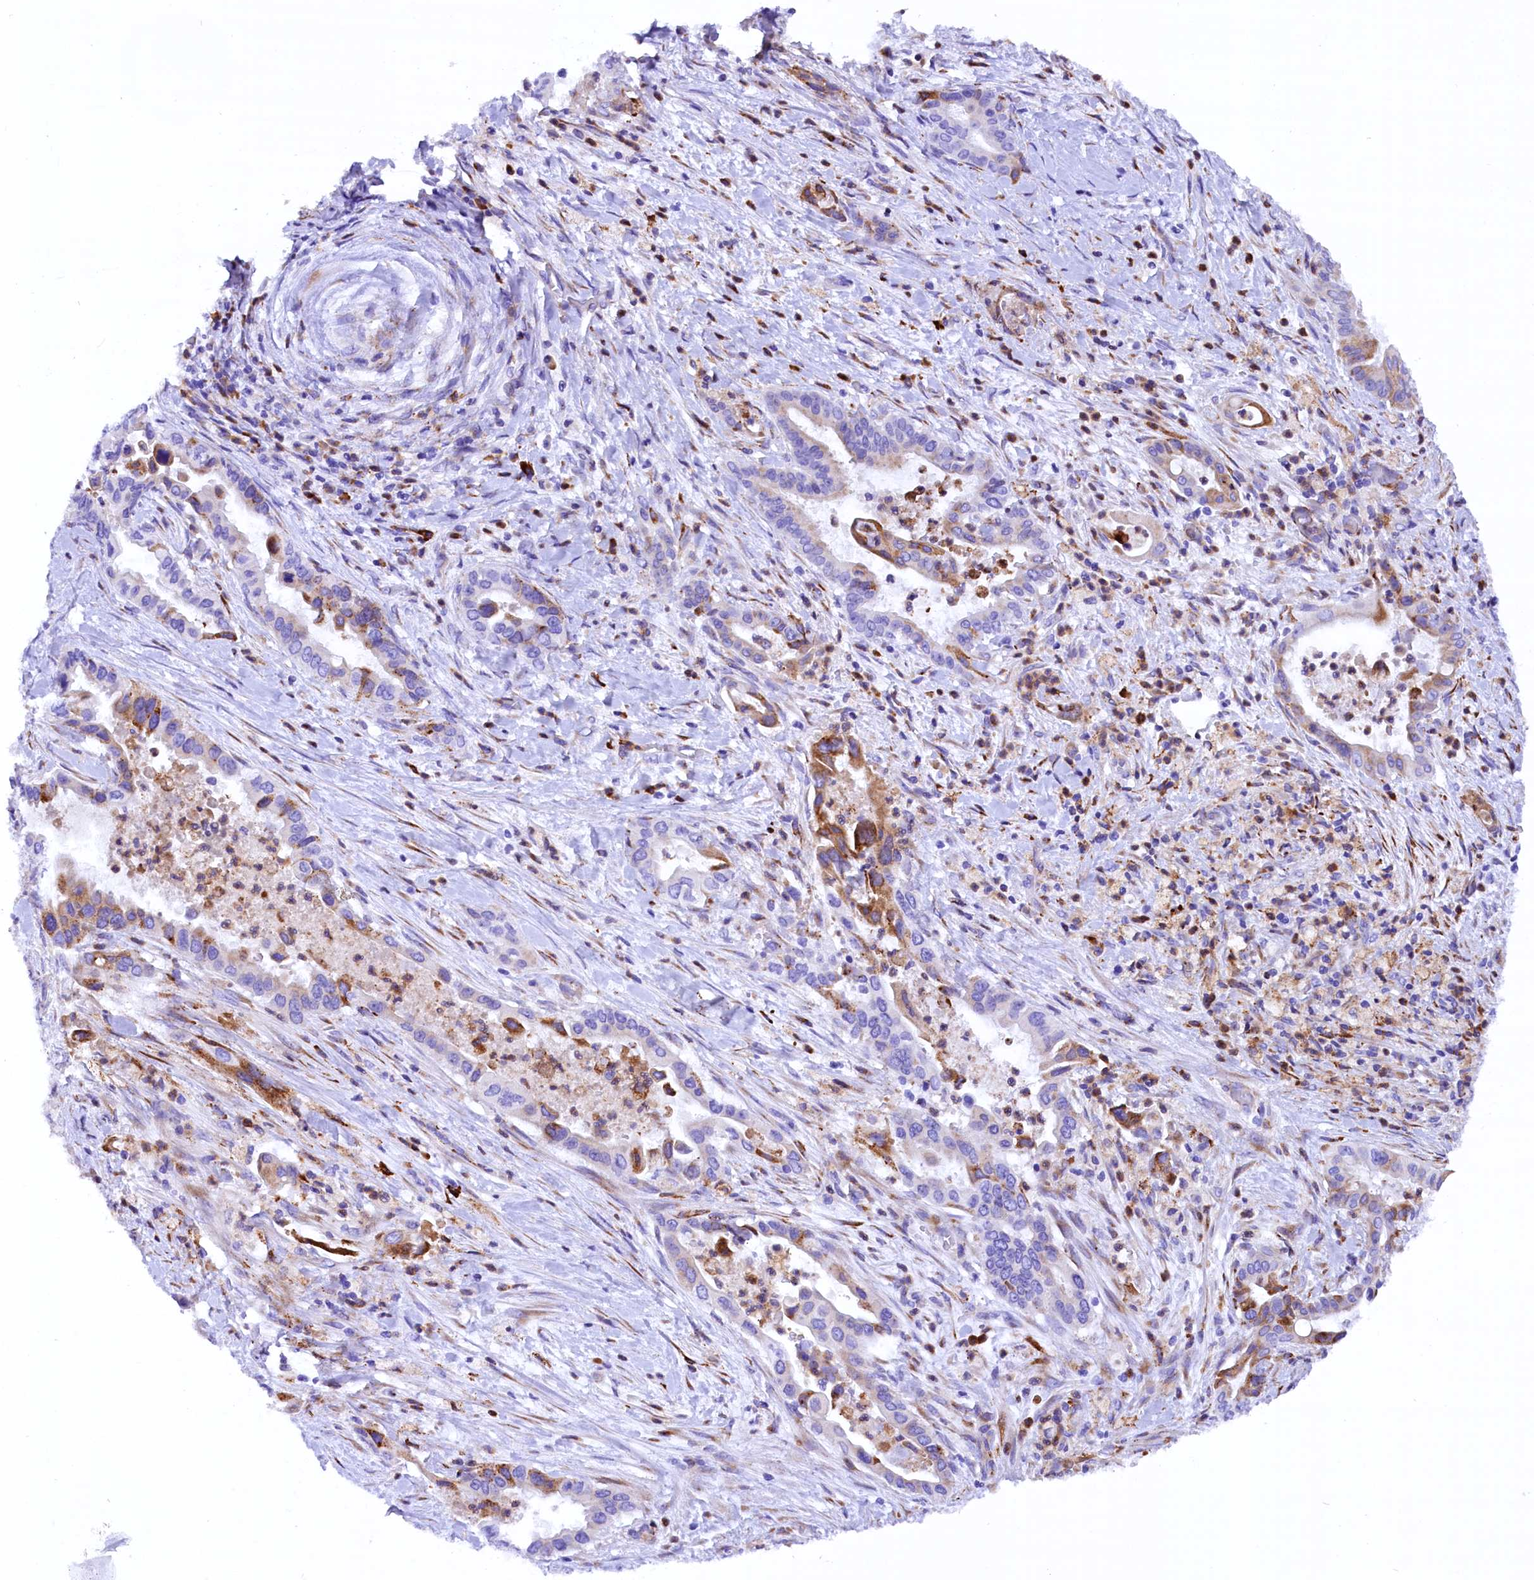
{"staining": {"intensity": "moderate", "quantity": "<25%", "location": "cytoplasmic/membranous"}, "tissue": "pancreatic cancer", "cell_type": "Tumor cells", "image_type": "cancer", "snomed": [{"axis": "morphology", "description": "Adenocarcinoma, NOS"}, {"axis": "topography", "description": "Pancreas"}], "caption": "Pancreatic cancer stained with DAB immunohistochemistry demonstrates low levels of moderate cytoplasmic/membranous staining in about <25% of tumor cells. The protein of interest is stained brown, and the nuclei are stained in blue (DAB (3,3'-diaminobenzidine) IHC with brightfield microscopy, high magnification).", "gene": "CMTR2", "patient": {"sex": "female", "age": 77}}